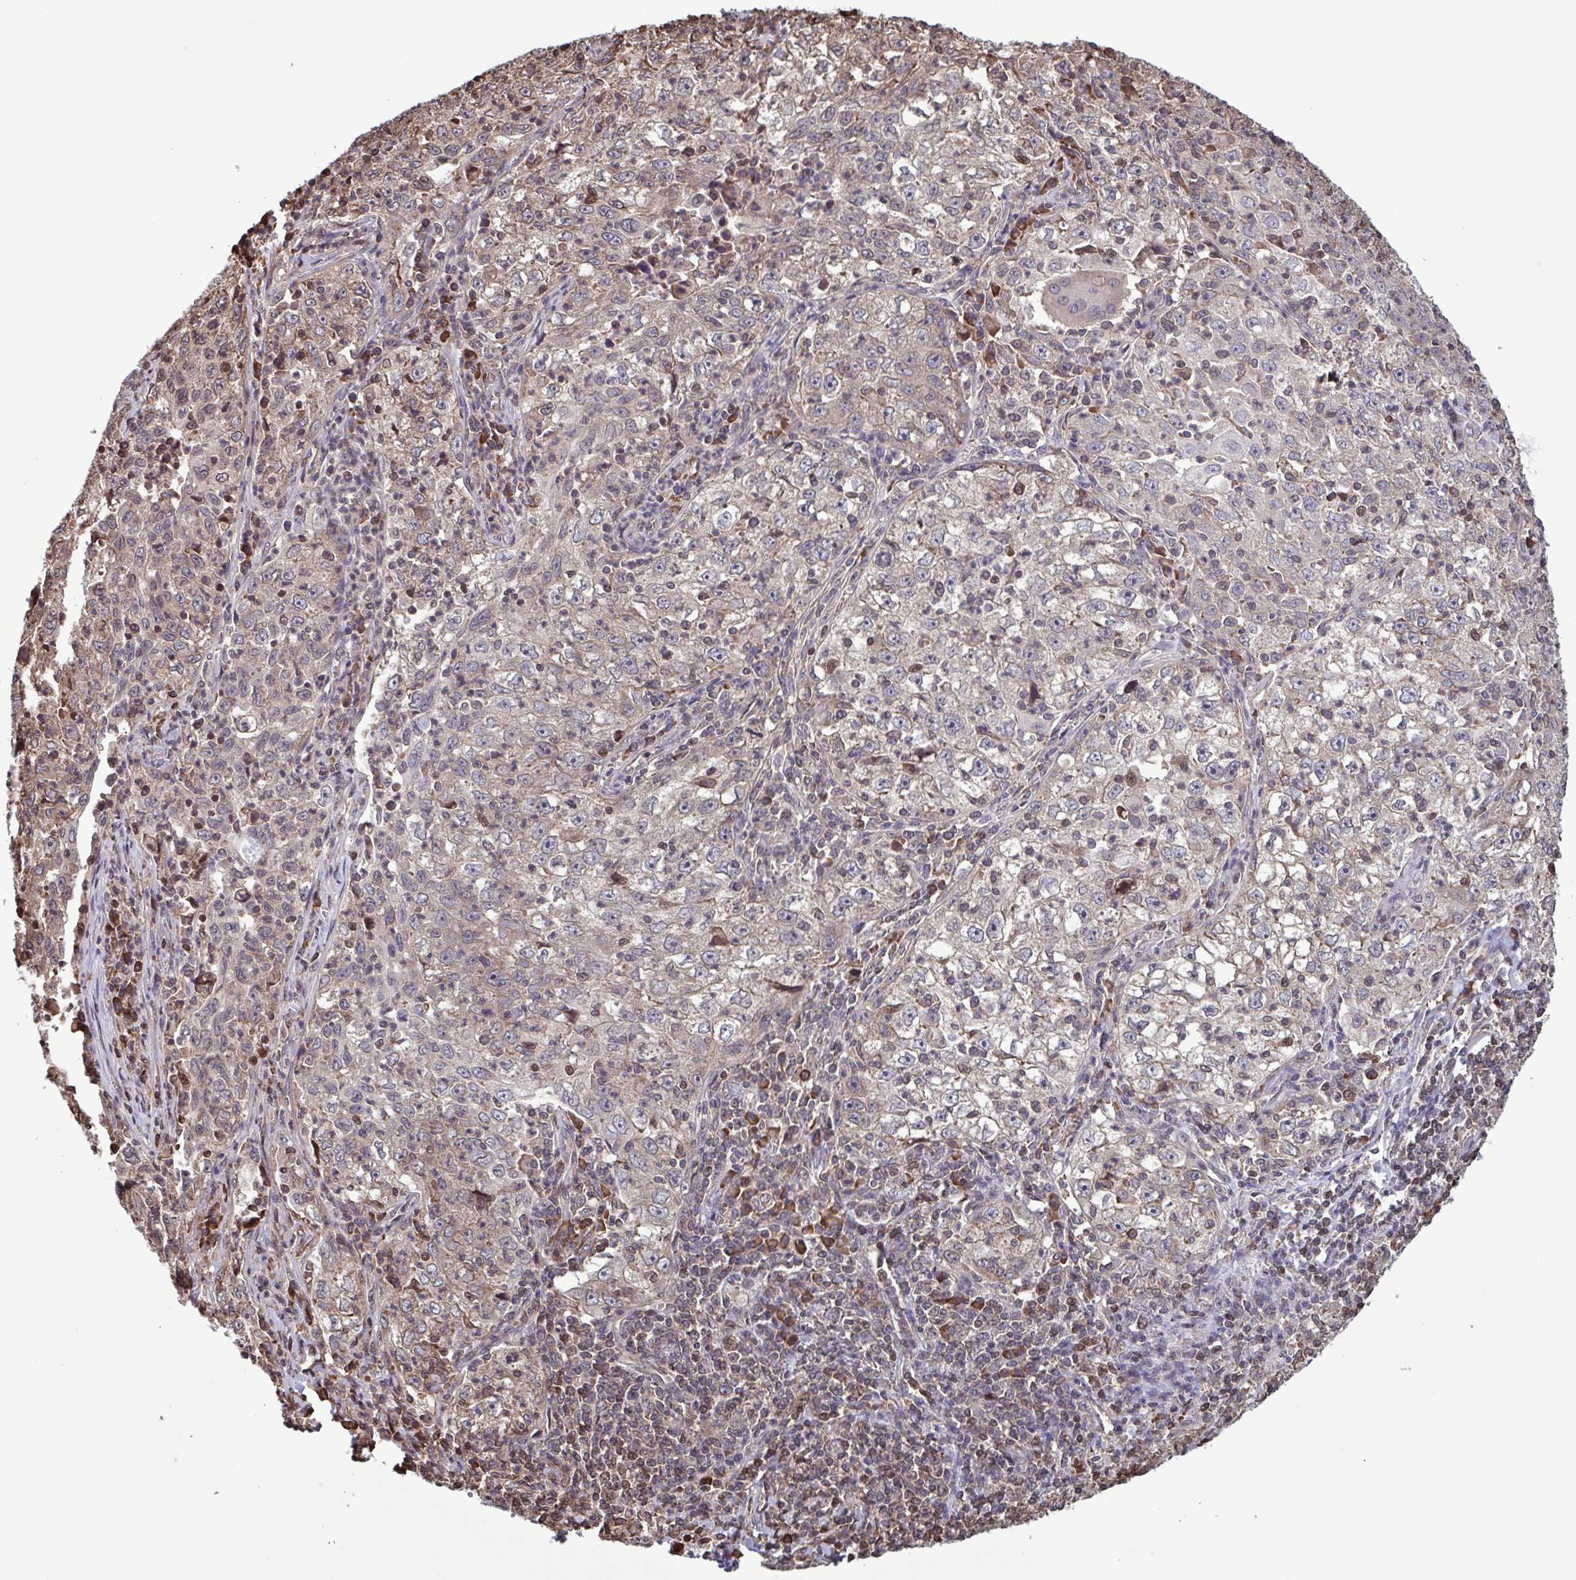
{"staining": {"intensity": "weak", "quantity": "<25%", "location": "cytoplasmic/membranous"}, "tissue": "lung cancer", "cell_type": "Tumor cells", "image_type": "cancer", "snomed": [{"axis": "morphology", "description": "Squamous cell carcinoma, NOS"}, {"axis": "topography", "description": "Lung"}], "caption": "This is a micrograph of IHC staining of lung cancer, which shows no staining in tumor cells.", "gene": "SEC63", "patient": {"sex": "male", "age": 71}}